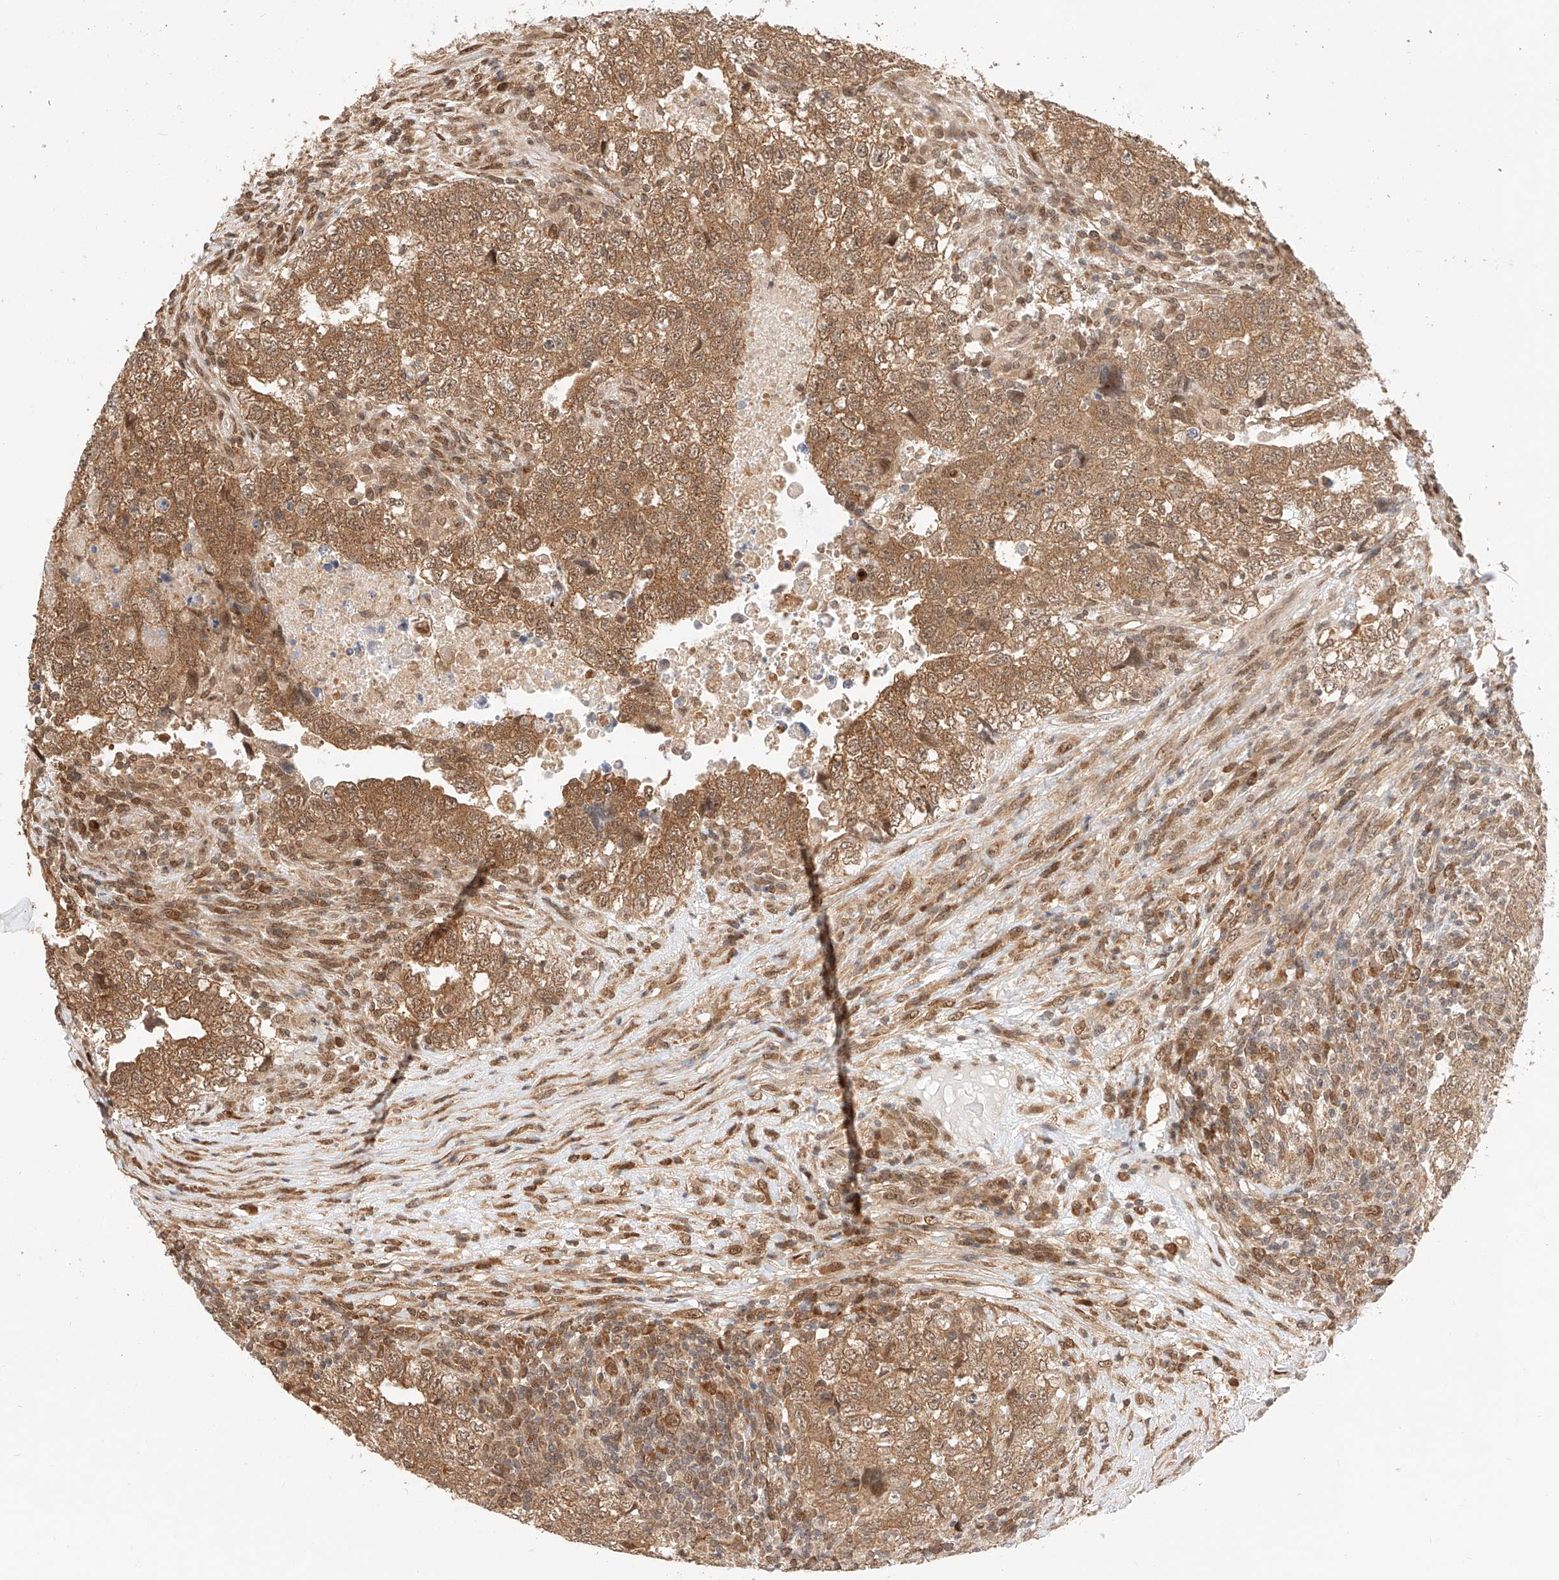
{"staining": {"intensity": "moderate", "quantity": ">75%", "location": "cytoplasmic/membranous,nuclear"}, "tissue": "testis cancer", "cell_type": "Tumor cells", "image_type": "cancer", "snomed": [{"axis": "morphology", "description": "Carcinoma, Embryonal, NOS"}, {"axis": "topography", "description": "Testis"}], "caption": "Immunohistochemical staining of human testis cancer (embryonal carcinoma) reveals medium levels of moderate cytoplasmic/membranous and nuclear positivity in about >75% of tumor cells.", "gene": "EIF4H", "patient": {"sex": "male", "age": 37}}